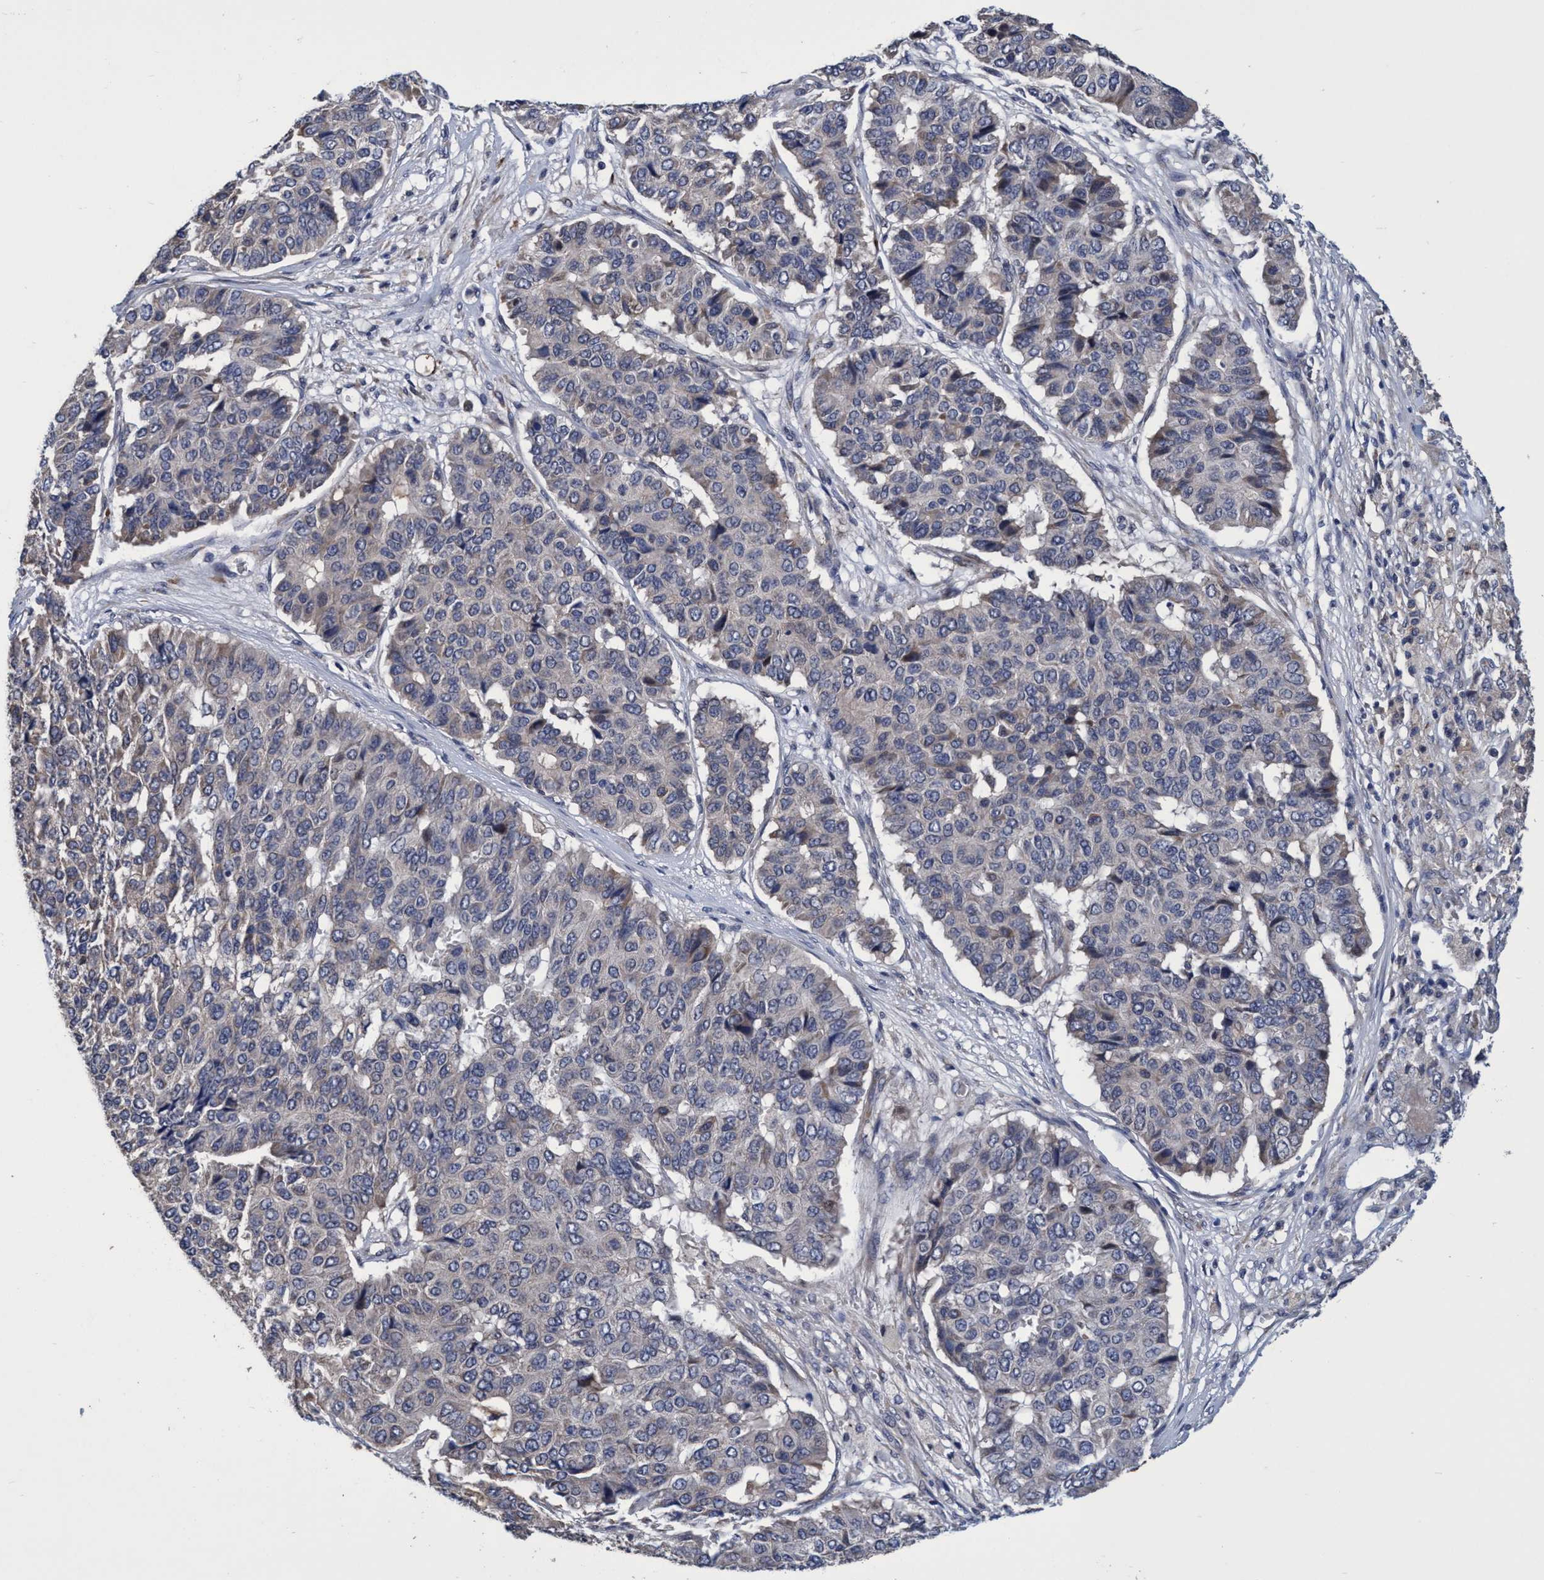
{"staining": {"intensity": "negative", "quantity": "none", "location": "none"}, "tissue": "pancreatic cancer", "cell_type": "Tumor cells", "image_type": "cancer", "snomed": [{"axis": "morphology", "description": "Adenocarcinoma, NOS"}, {"axis": "topography", "description": "Pancreas"}], "caption": "DAB immunohistochemical staining of human pancreatic cancer reveals no significant expression in tumor cells.", "gene": "CALCOCO2", "patient": {"sex": "male", "age": 50}}